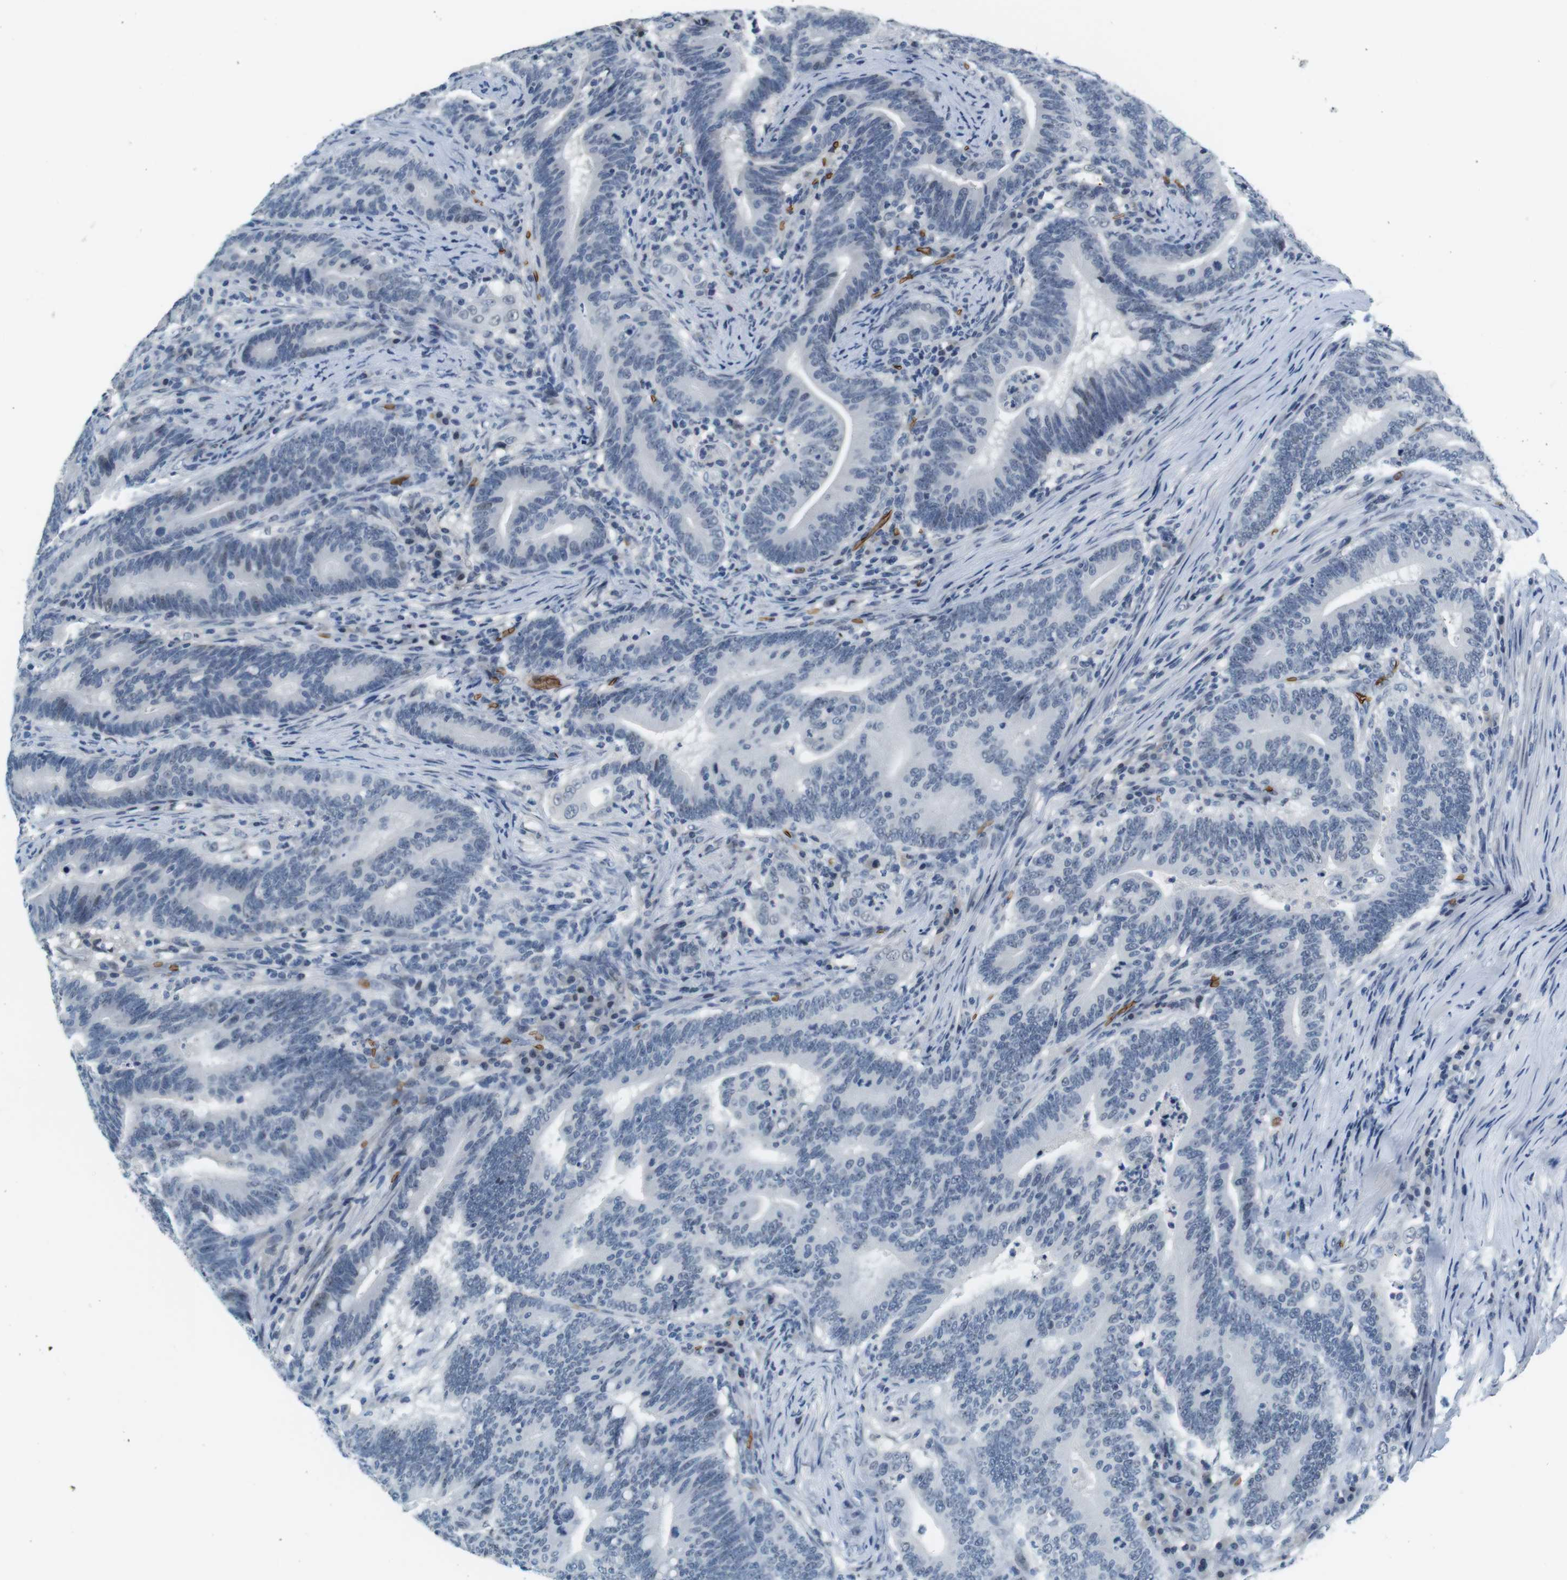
{"staining": {"intensity": "negative", "quantity": "none", "location": "none"}, "tissue": "colorectal cancer", "cell_type": "Tumor cells", "image_type": "cancer", "snomed": [{"axis": "morphology", "description": "Normal tissue, NOS"}, {"axis": "morphology", "description": "Adenocarcinoma, NOS"}, {"axis": "topography", "description": "Colon"}], "caption": "IHC histopathology image of neoplastic tissue: colorectal adenocarcinoma stained with DAB shows no significant protein expression in tumor cells.", "gene": "SLC4A1", "patient": {"sex": "female", "age": 66}}